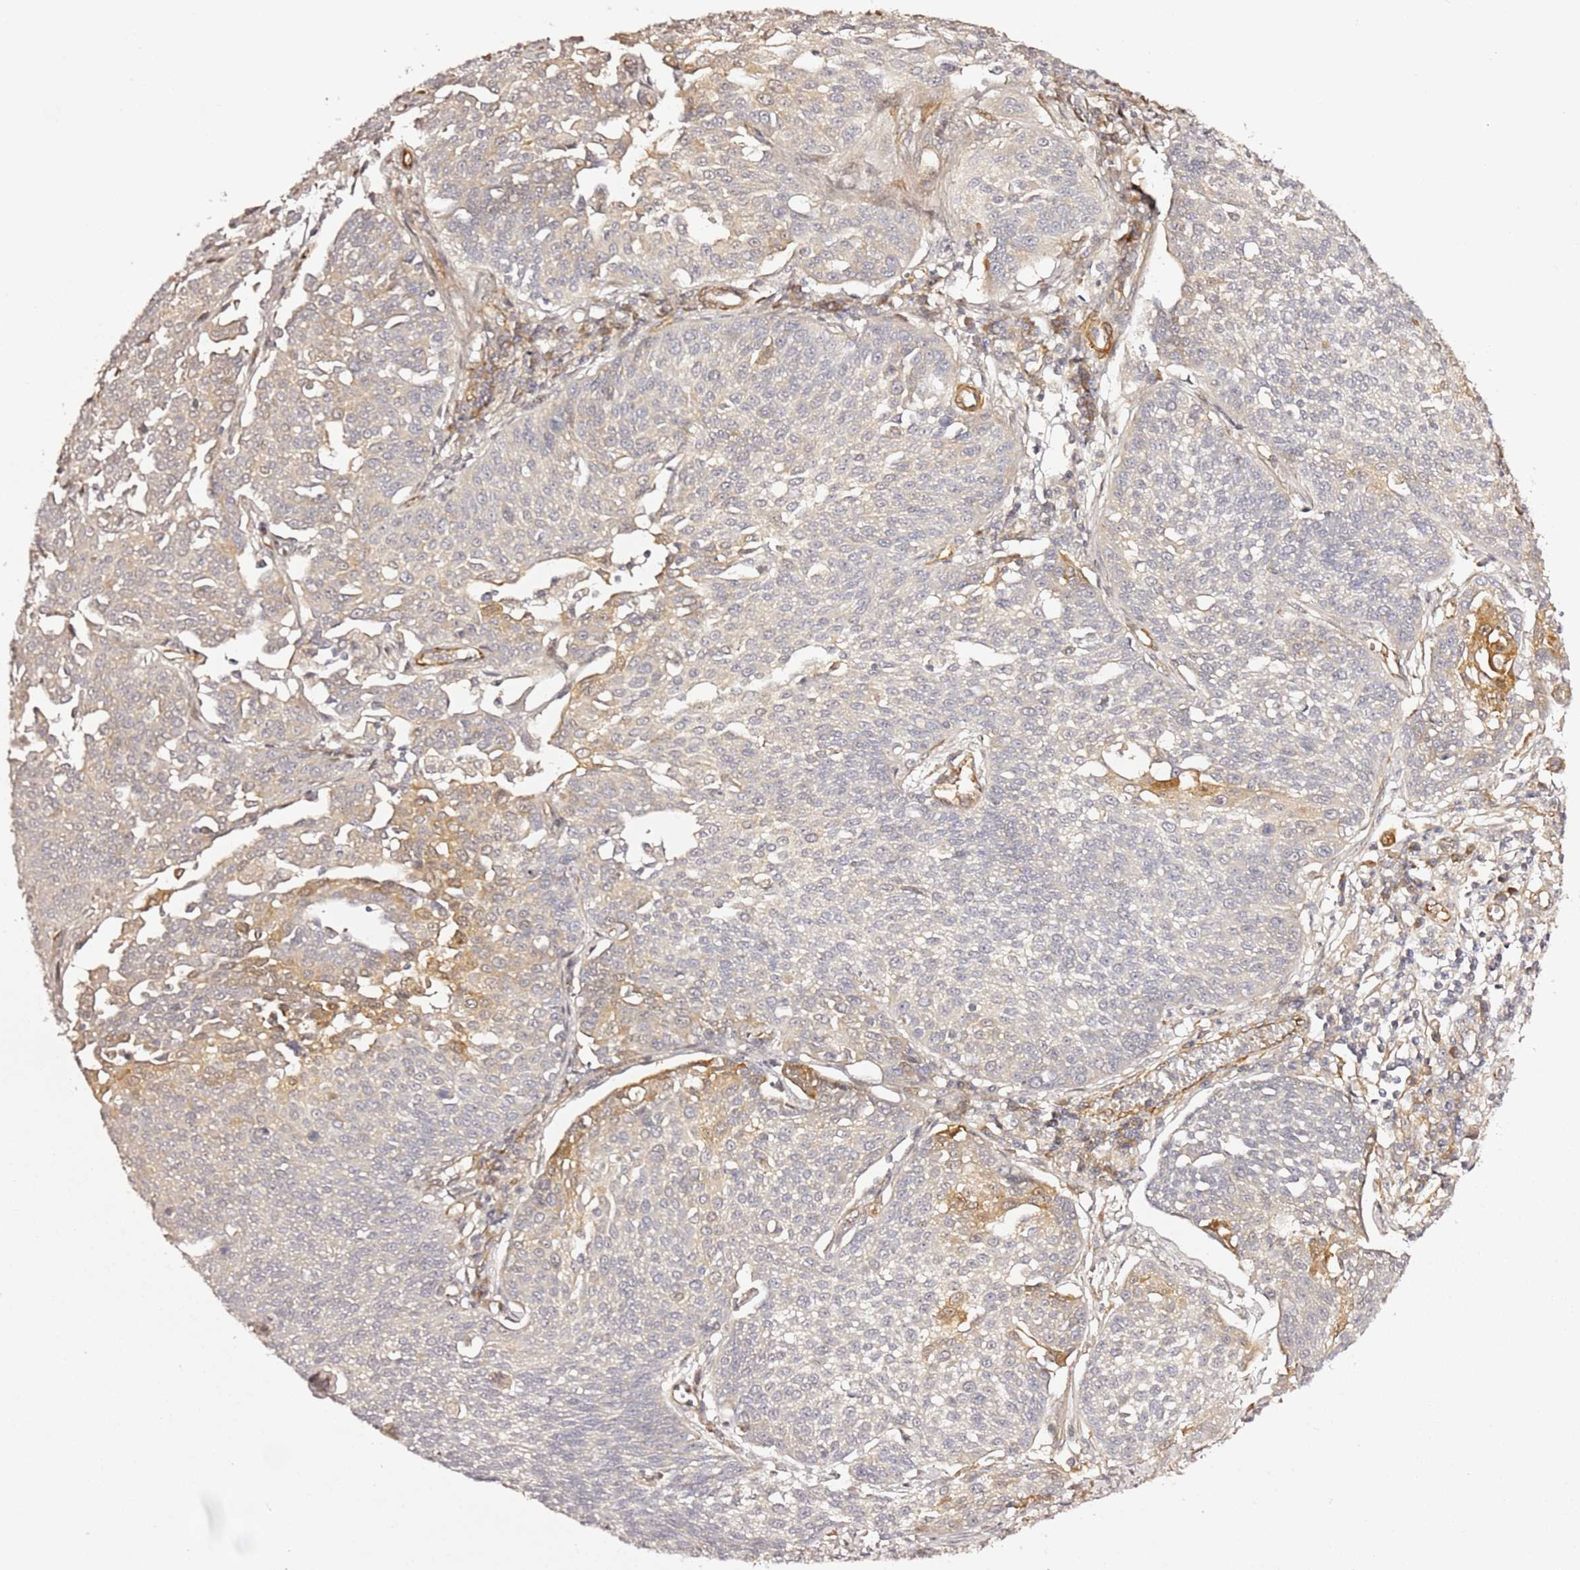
{"staining": {"intensity": "moderate", "quantity": "<25%", "location": "cytoplasmic/membranous"}, "tissue": "cervical cancer", "cell_type": "Tumor cells", "image_type": "cancer", "snomed": [{"axis": "morphology", "description": "Squamous cell carcinoma, NOS"}, {"axis": "topography", "description": "Cervix"}], "caption": "Immunohistochemistry (DAB (3,3'-diaminobenzidine)) staining of squamous cell carcinoma (cervical) demonstrates moderate cytoplasmic/membranous protein expression in approximately <25% of tumor cells. (IHC, brightfield microscopy, high magnification).", "gene": "EPS8L1", "patient": {"sex": "female", "age": 34}}